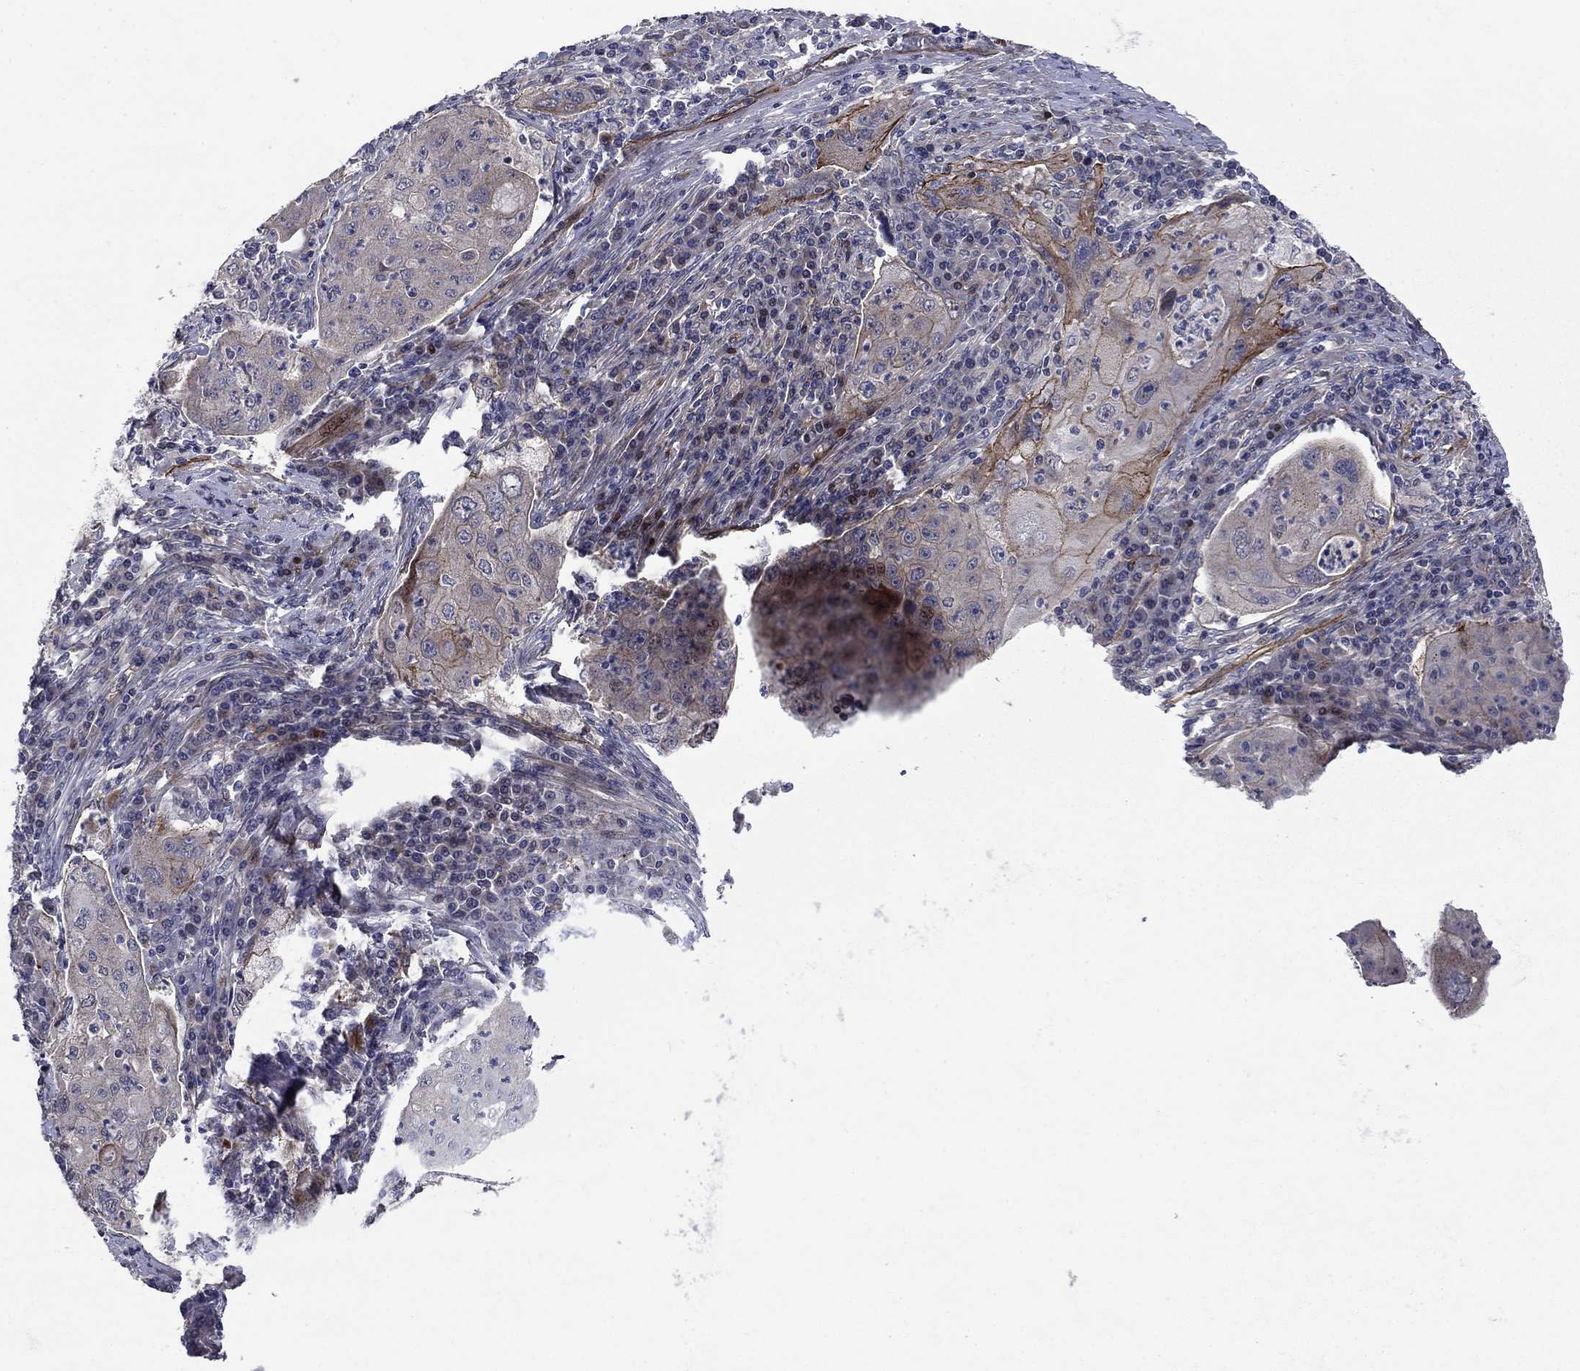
{"staining": {"intensity": "strong", "quantity": "<25%", "location": "cytoplasmic/membranous"}, "tissue": "lung cancer", "cell_type": "Tumor cells", "image_type": "cancer", "snomed": [{"axis": "morphology", "description": "Squamous cell carcinoma, NOS"}, {"axis": "topography", "description": "Lung"}], "caption": "Squamous cell carcinoma (lung) stained with a protein marker displays strong staining in tumor cells.", "gene": "SLC7A1", "patient": {"sex": "female", "age": 59}}